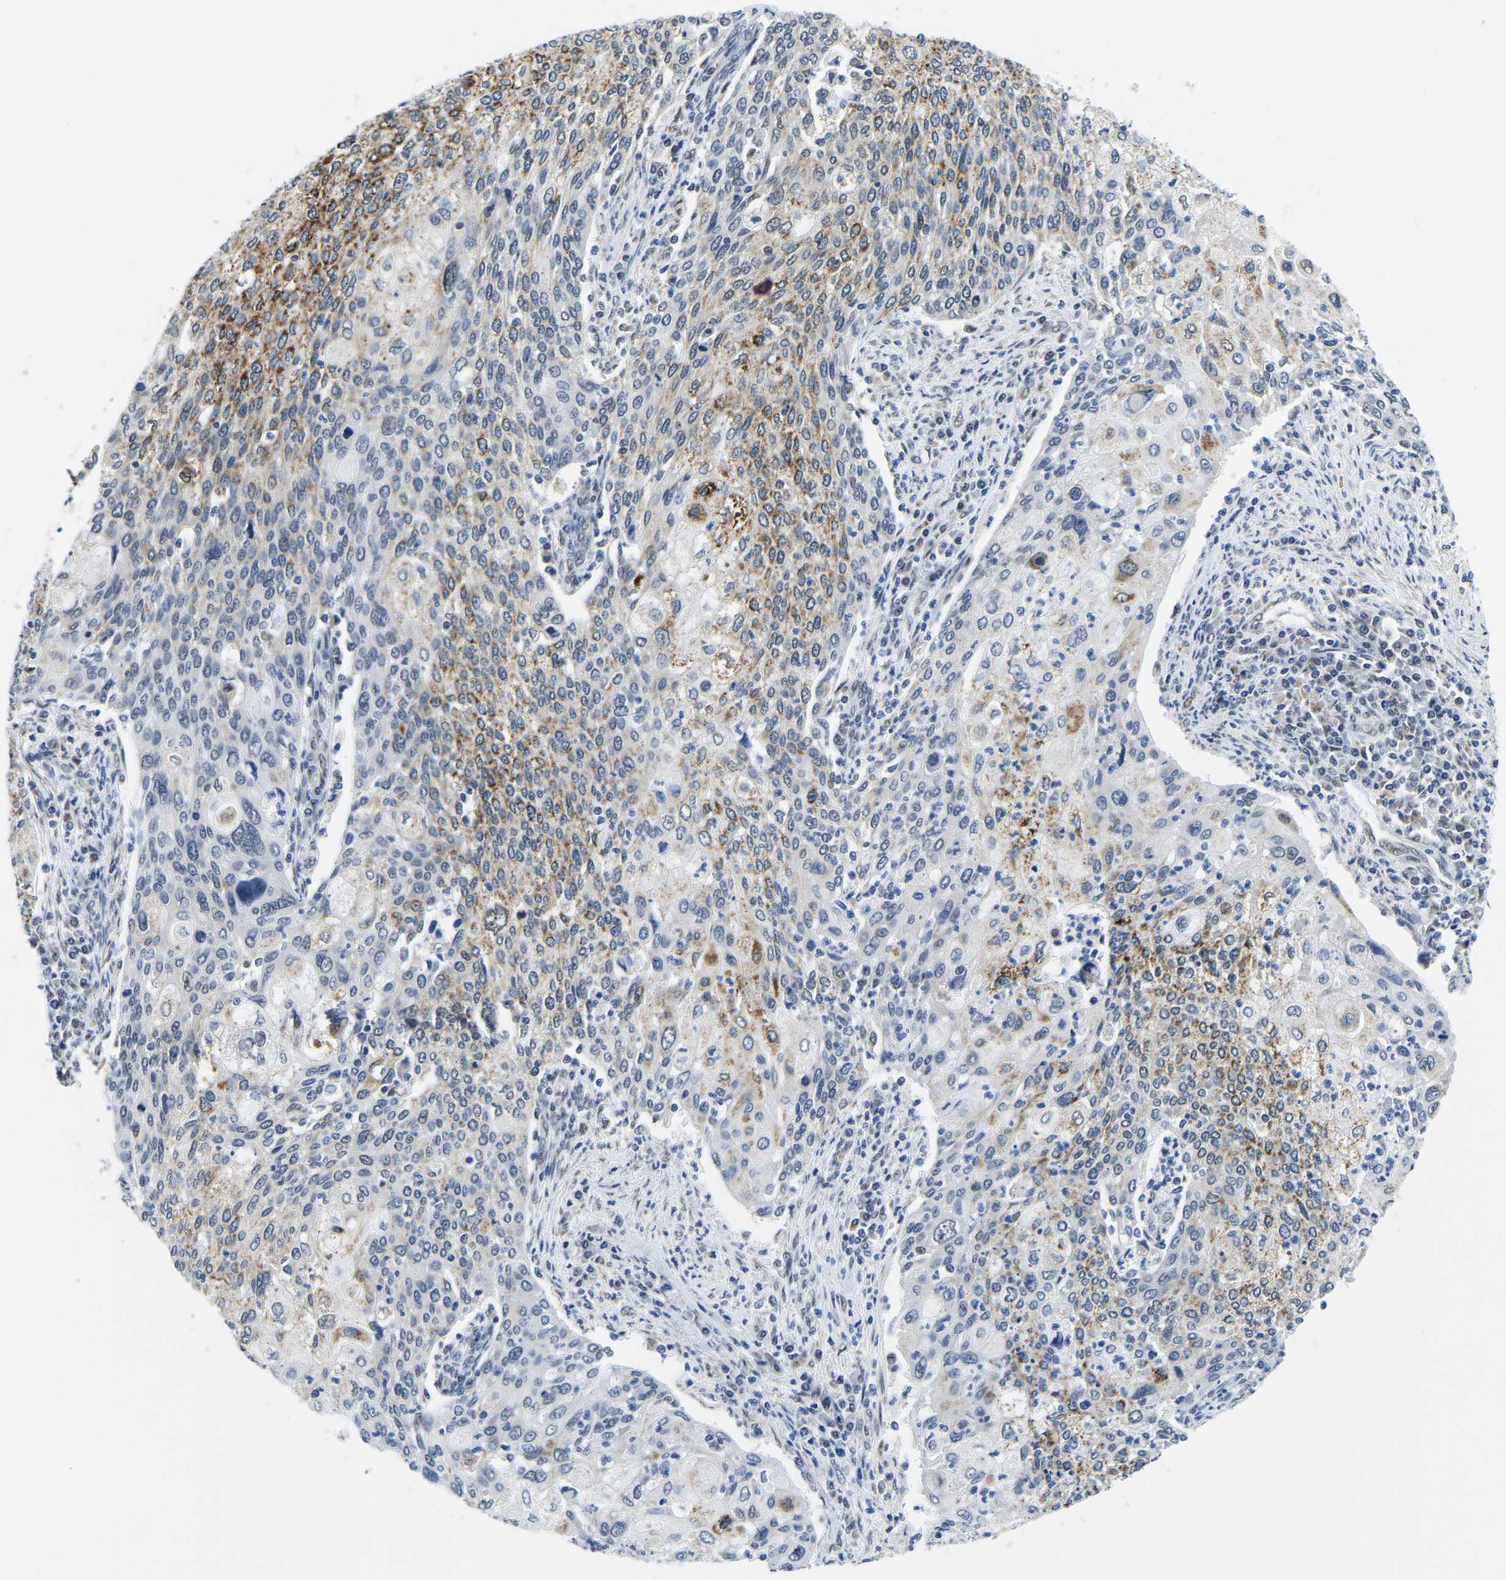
{"staining": {"intensity": "moderate", "quantity": "25%-75%", "location": "cytoplasmic/membranous"}, "tissue": "cervical cancer", "cell_type": "Tumor cells", "image_type": "cancer", "snomed": [{"axis": "morphology", "description": "Squamous cell carcinoma, NOS"}, {"axis": "topography", "description": "Cervix"}], "caption": "Immunohistochemistry (DAB (3,3'-diaminobenzidine)) staining of squamous cell carcinoma (cervical) reveals moderate cytoplasmic/membranous protein positivity in about 25%-75% of tumor cells.", "gene": "BNIP3L", "patient": {"sex": "female", "age": 40}}